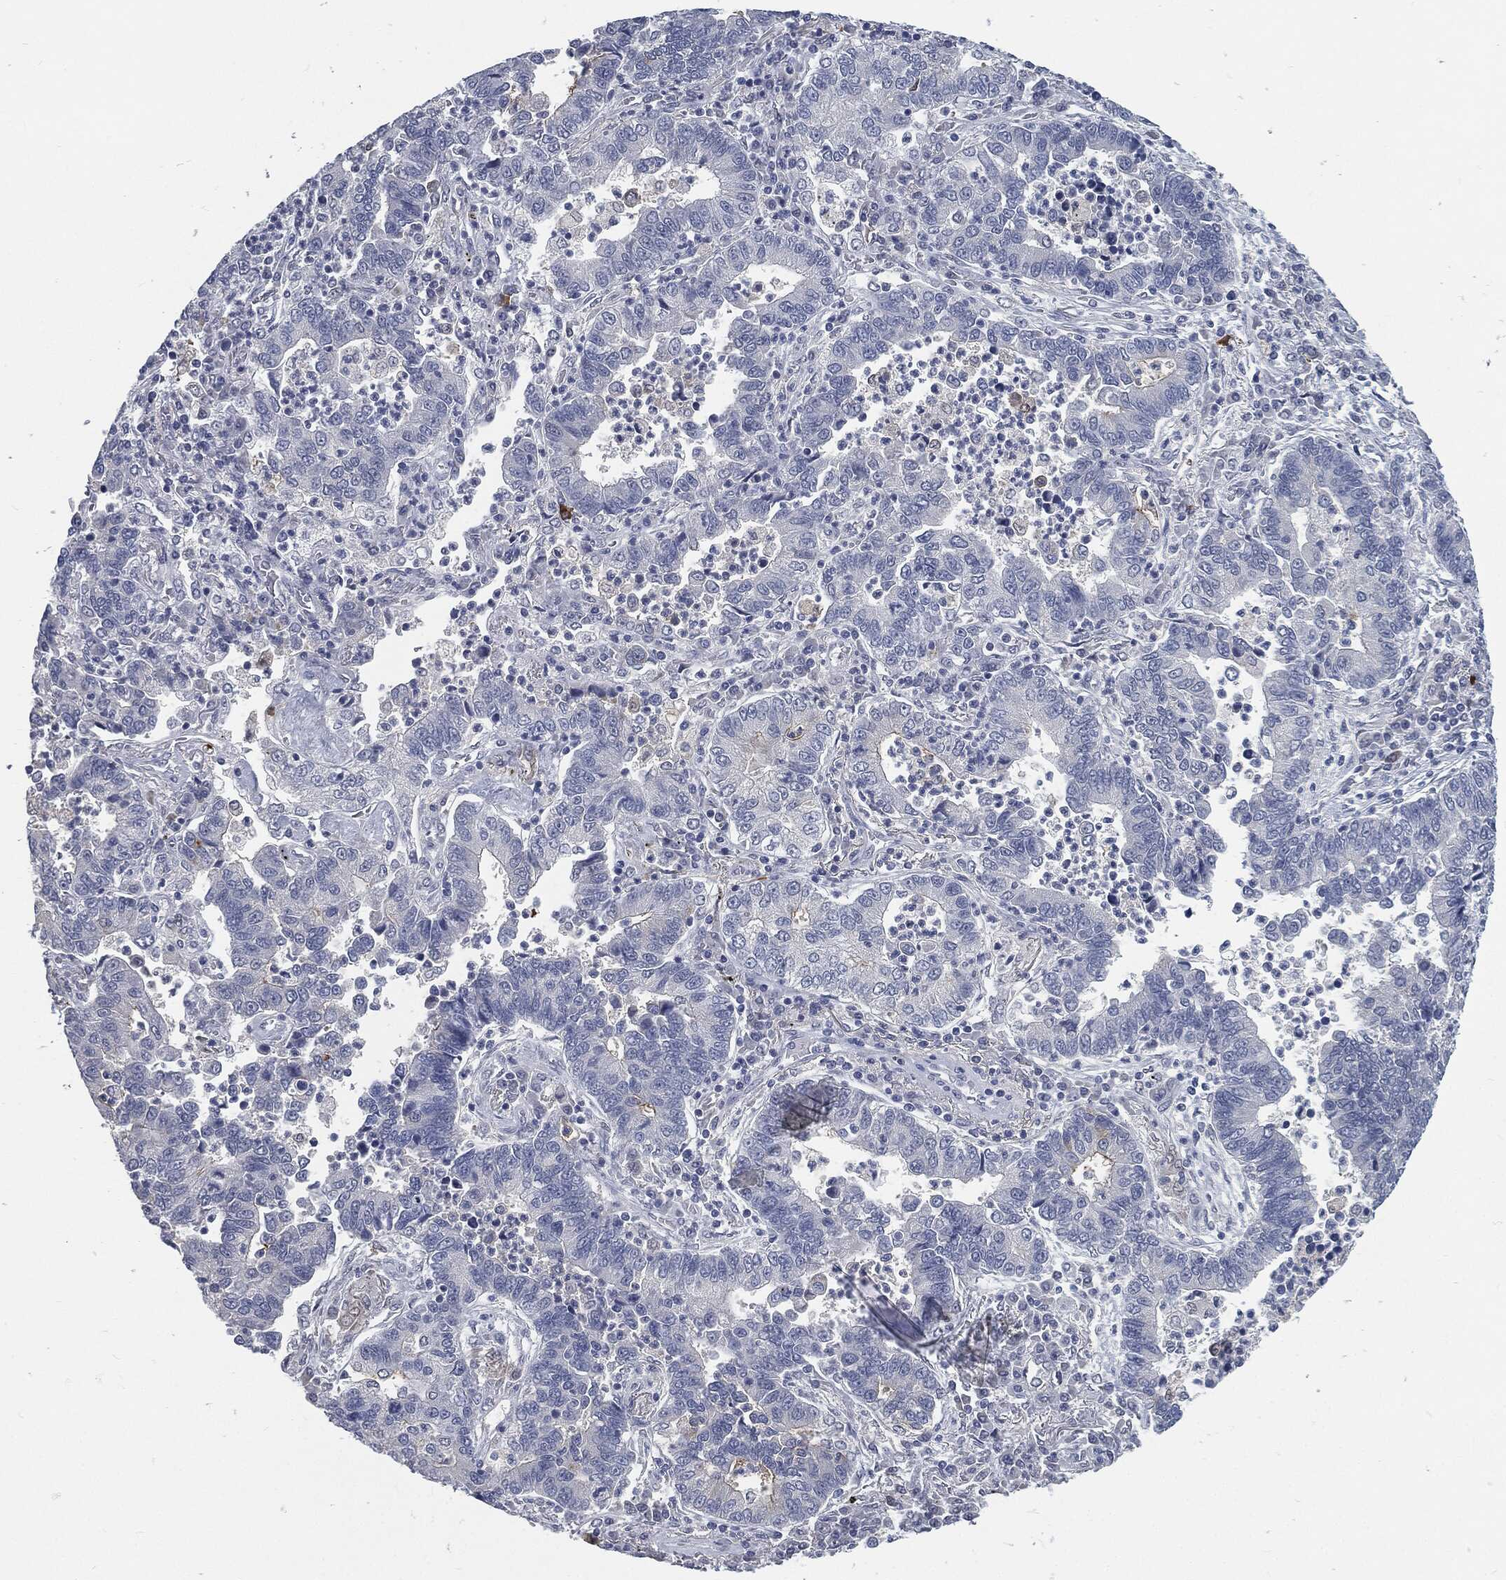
{"staining": {"intensity": "moderate", "quantity": "<25%", "location": "cytoplasmic/membranous"}, "tissue": "lung cancer", "cell_type": "Tumor cells", "image_type": "cancer", "snomed": [{"axis": "morphology", "description": "Adenocarcinoma, NOS"}, {"axis": "topography", "description": "Lung"}], "caption": "Brown immunohistochemical staining in human lung cancer (adenocarcinoma) exhibits moderate cytoplasmic/membranous positivity in about <25% of tumor cells.", "gene": "PROM1", "patient": {"sex": "female", "age": 57}}